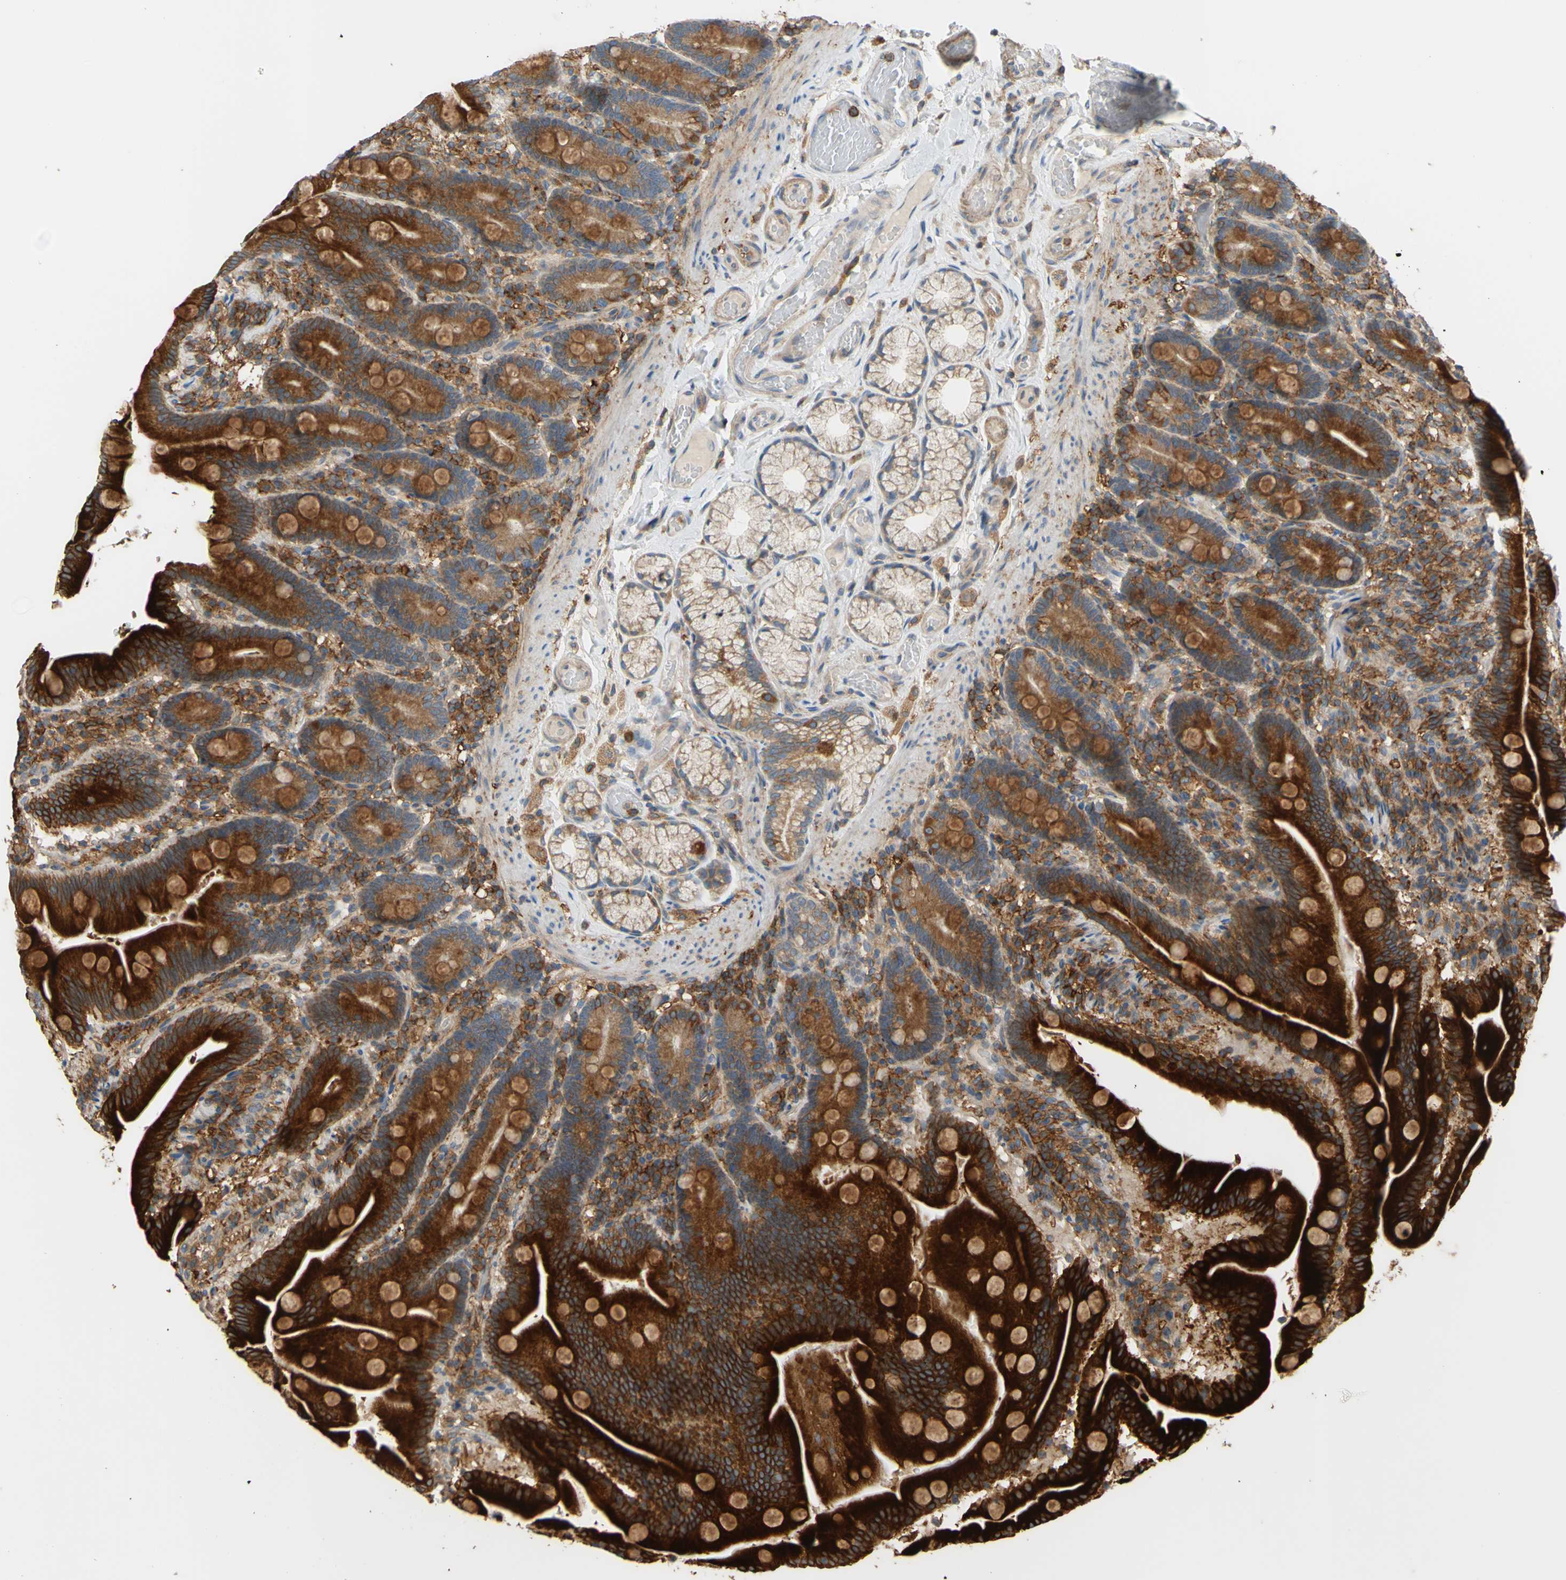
{"staining": {"intensity": "strong", "quantity": "25%-75%", "location": "cytoplasmic/membranous"}, "tissue": "duodenum", "cell_type": "Glandular cells", "image_type": "normal", "snomed": [{"axis": "morphology", "description": "Normal tissue, NOS"}, {"axis": "topography", "description": "Duodenum"}], "caption": "About 25%-75% of glandular cells in benign human duodenum display strong cytoplasmic/membranous protein positivity as visualized by brown immunohistochemical staining.", "gene": "POR", "patient": {"sex": "male", "age": 54}}